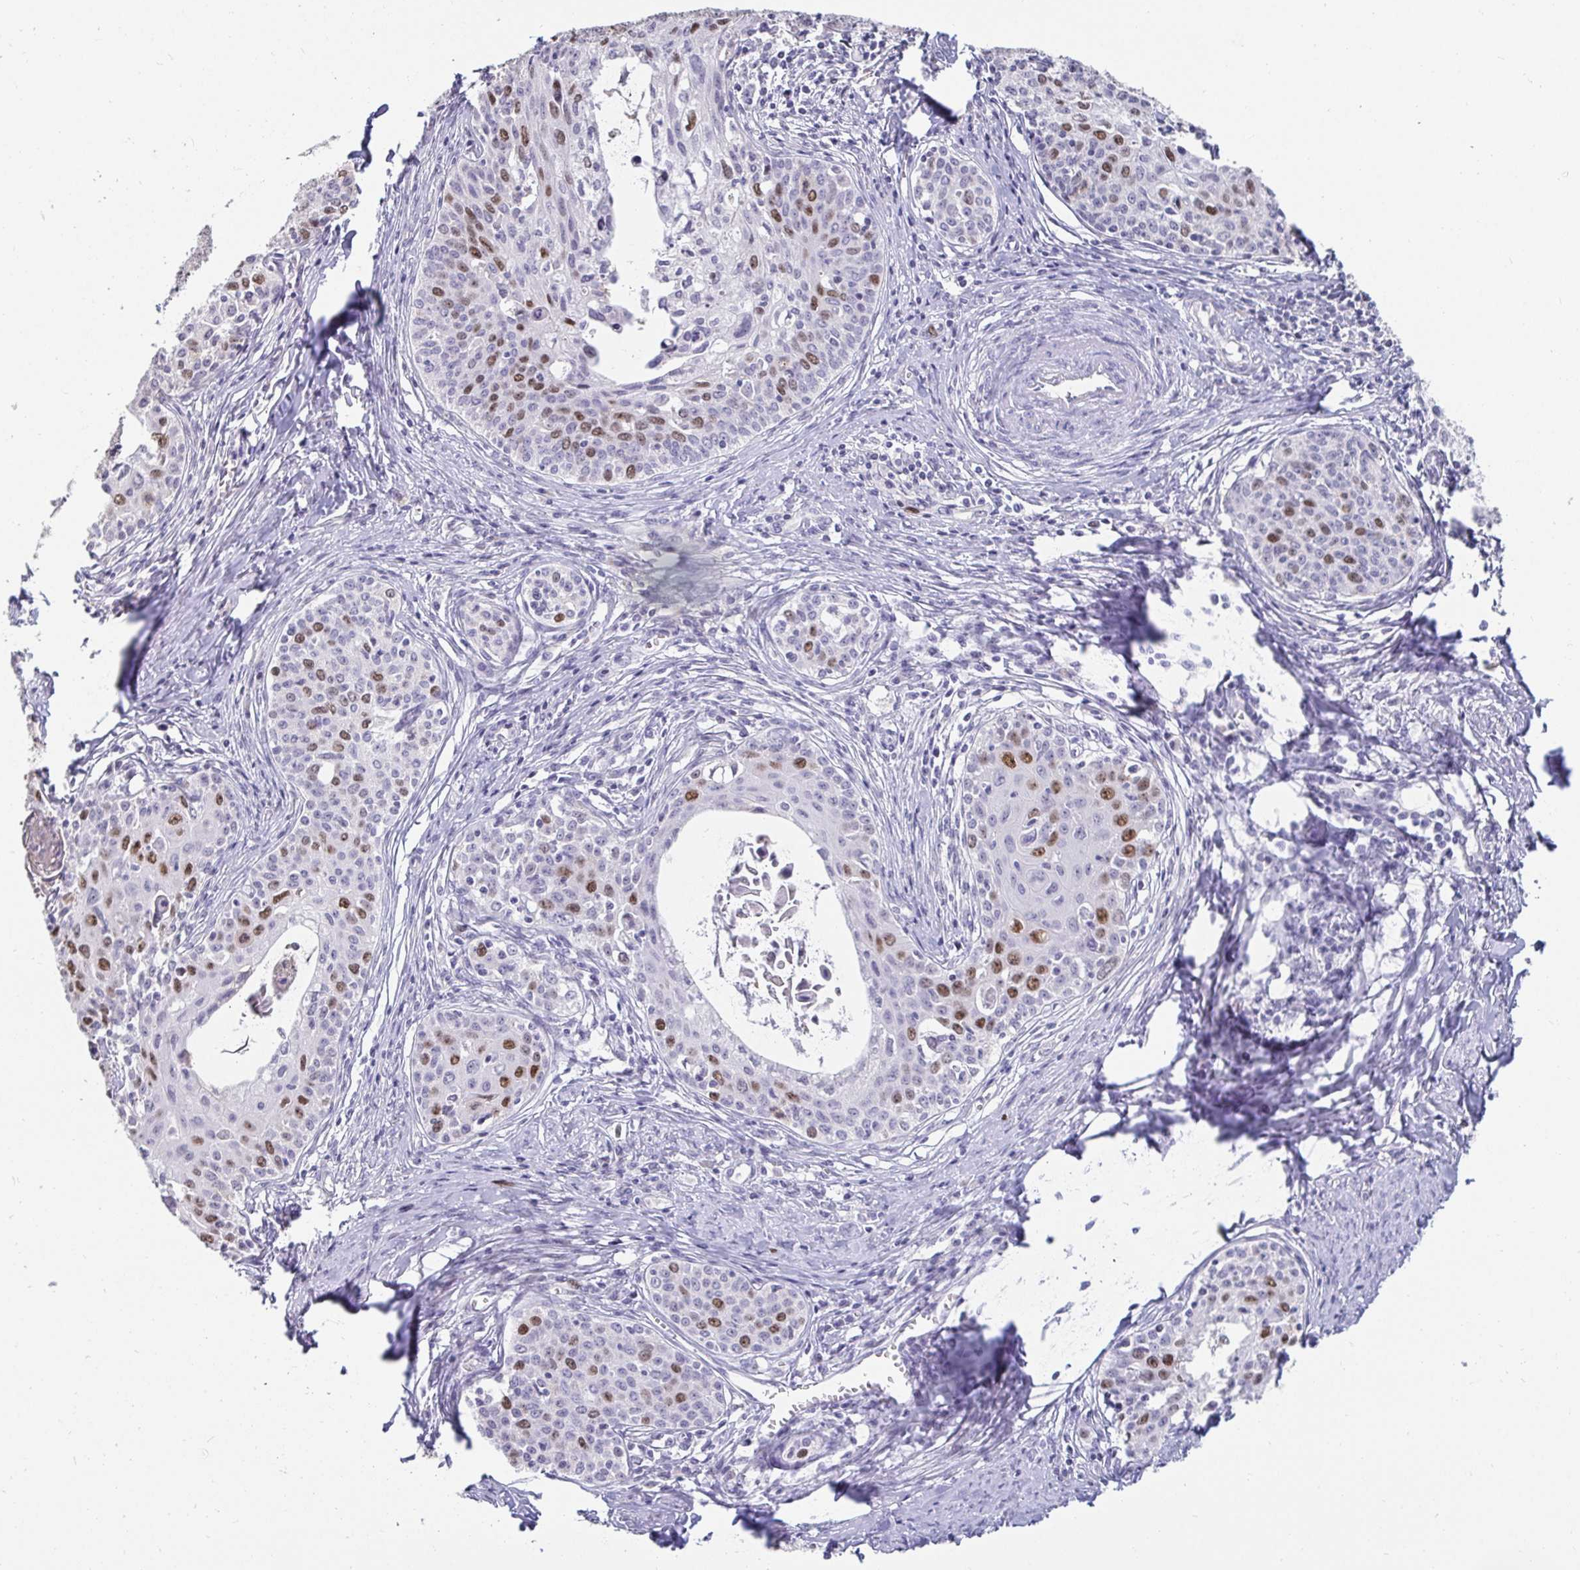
{"staining": {"intensity": "moderate", "quantity": "25%-75%", "location": "nuclear"}, "tissue": "cervical cancer", "cell_type": "Tumor cells", "image_type": "cancer", "snomed": [{"axis": "morphology", "description": "Squamous cell carcinoma, NOS"}, {"axis": "morphology", "description": "Adenocarcinoma, NOS"}, {"axis": "topography", "description": "Cervix"}], "caption": "Tumor cells show medium levels of moderate nuclear expression in about 25%-75% of cells in adenocarcinoma (cervical). (DAB IHC, brown staining for protein, blue staining for nuclei).", "gene": "ANLN", "patient": {"sex": "female", "age": 52}}